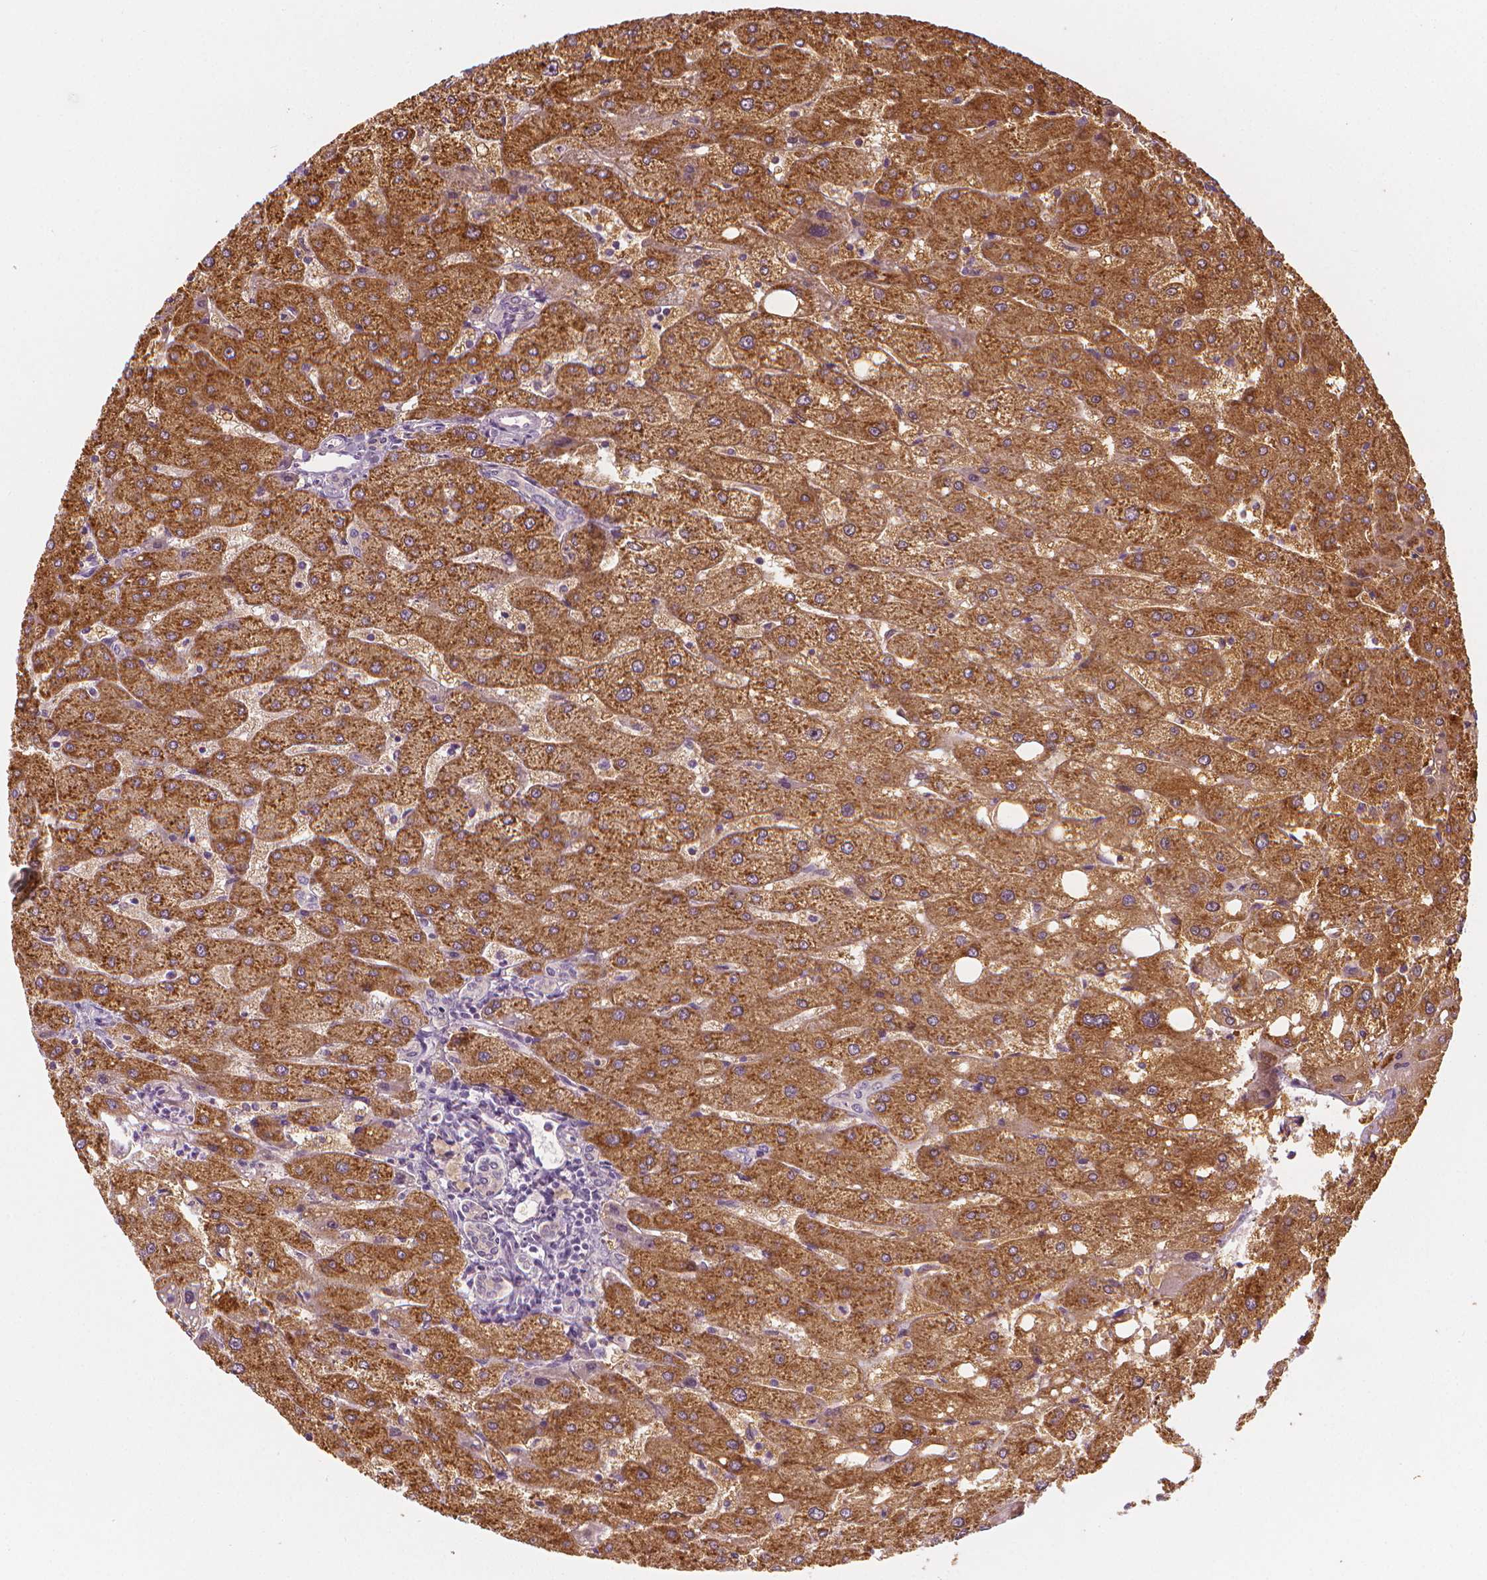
{"staining": {"intensity": "weak", "quantity": "<25%", "location": "cytoplasmic/membranous"}, "tissue": "liver", "cell_type": "Cholangiocytes", "image_type": "normal", "snomed": [{"axis": "morphology", "description": "Normal tissue, NOS"}, {"axis": "topography", "description": "Liver"}], "caption": "An image of liver stained for a protein shows no brown staining in cholangiocytes. The staining is performed using DAB (3,3'-diaminobenzidine) brown chromogen with nuclei counter-stained in using hematoxylin.", "gene": "SHMT1", "patient": {"sex": "male", "age": 67}}